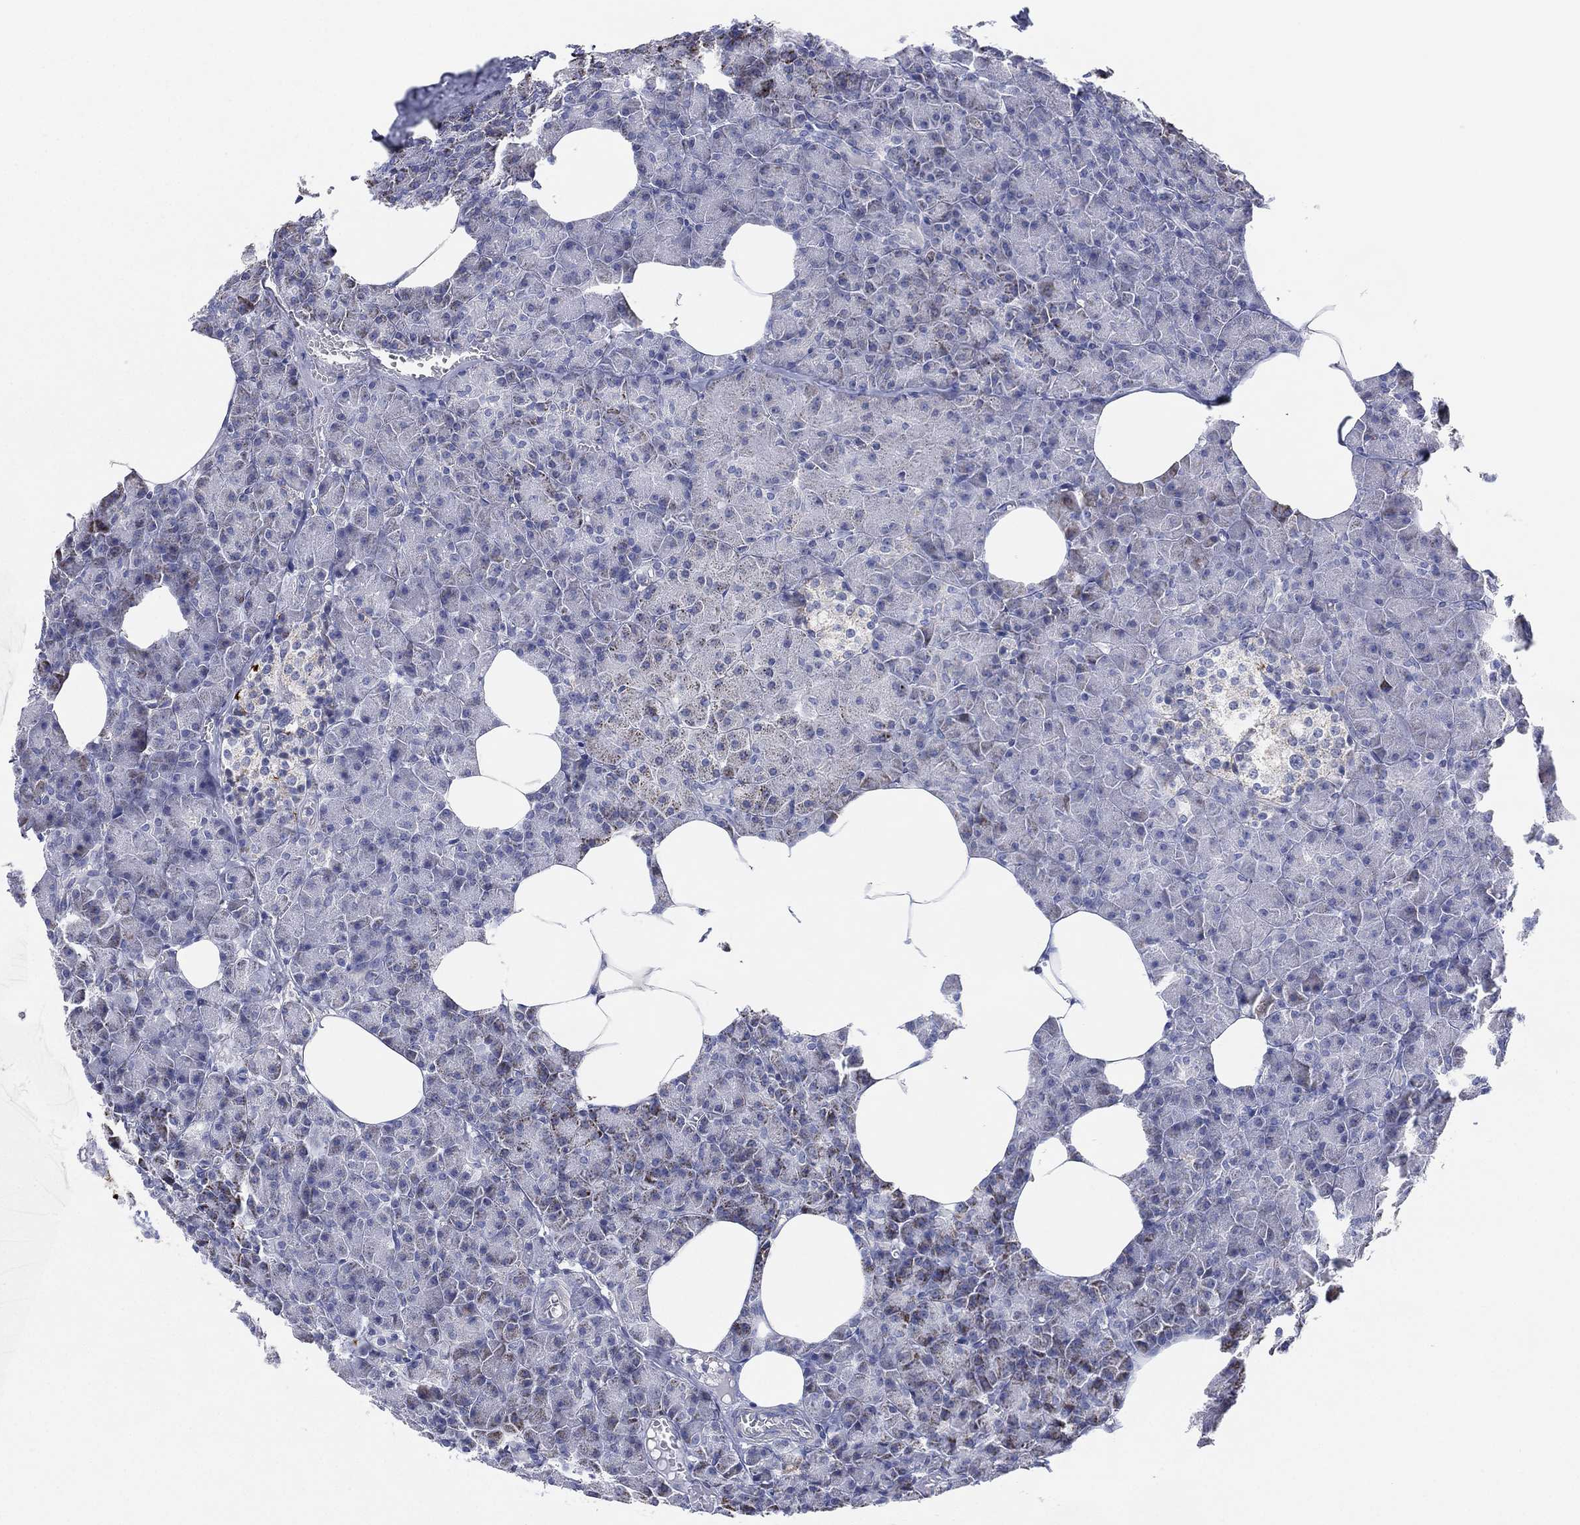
{"staining": {"intensity": "negative", "quantity": "none", "location": "none"}, "tissue": "pancreas", "cell_type": "Exocrine glandular cells", "image_type": "normal", "snomed": [{"axis": "morphology", "description": "Normal tissue, NOS"}, {"axis": "topography", "description": "Pancreas"}], "caption": "The IHC micrograph has no significant staining in exocrine glandular cells of pancreas.", "gene": "INA", "patient": {"sex": "female", "age": 45}}